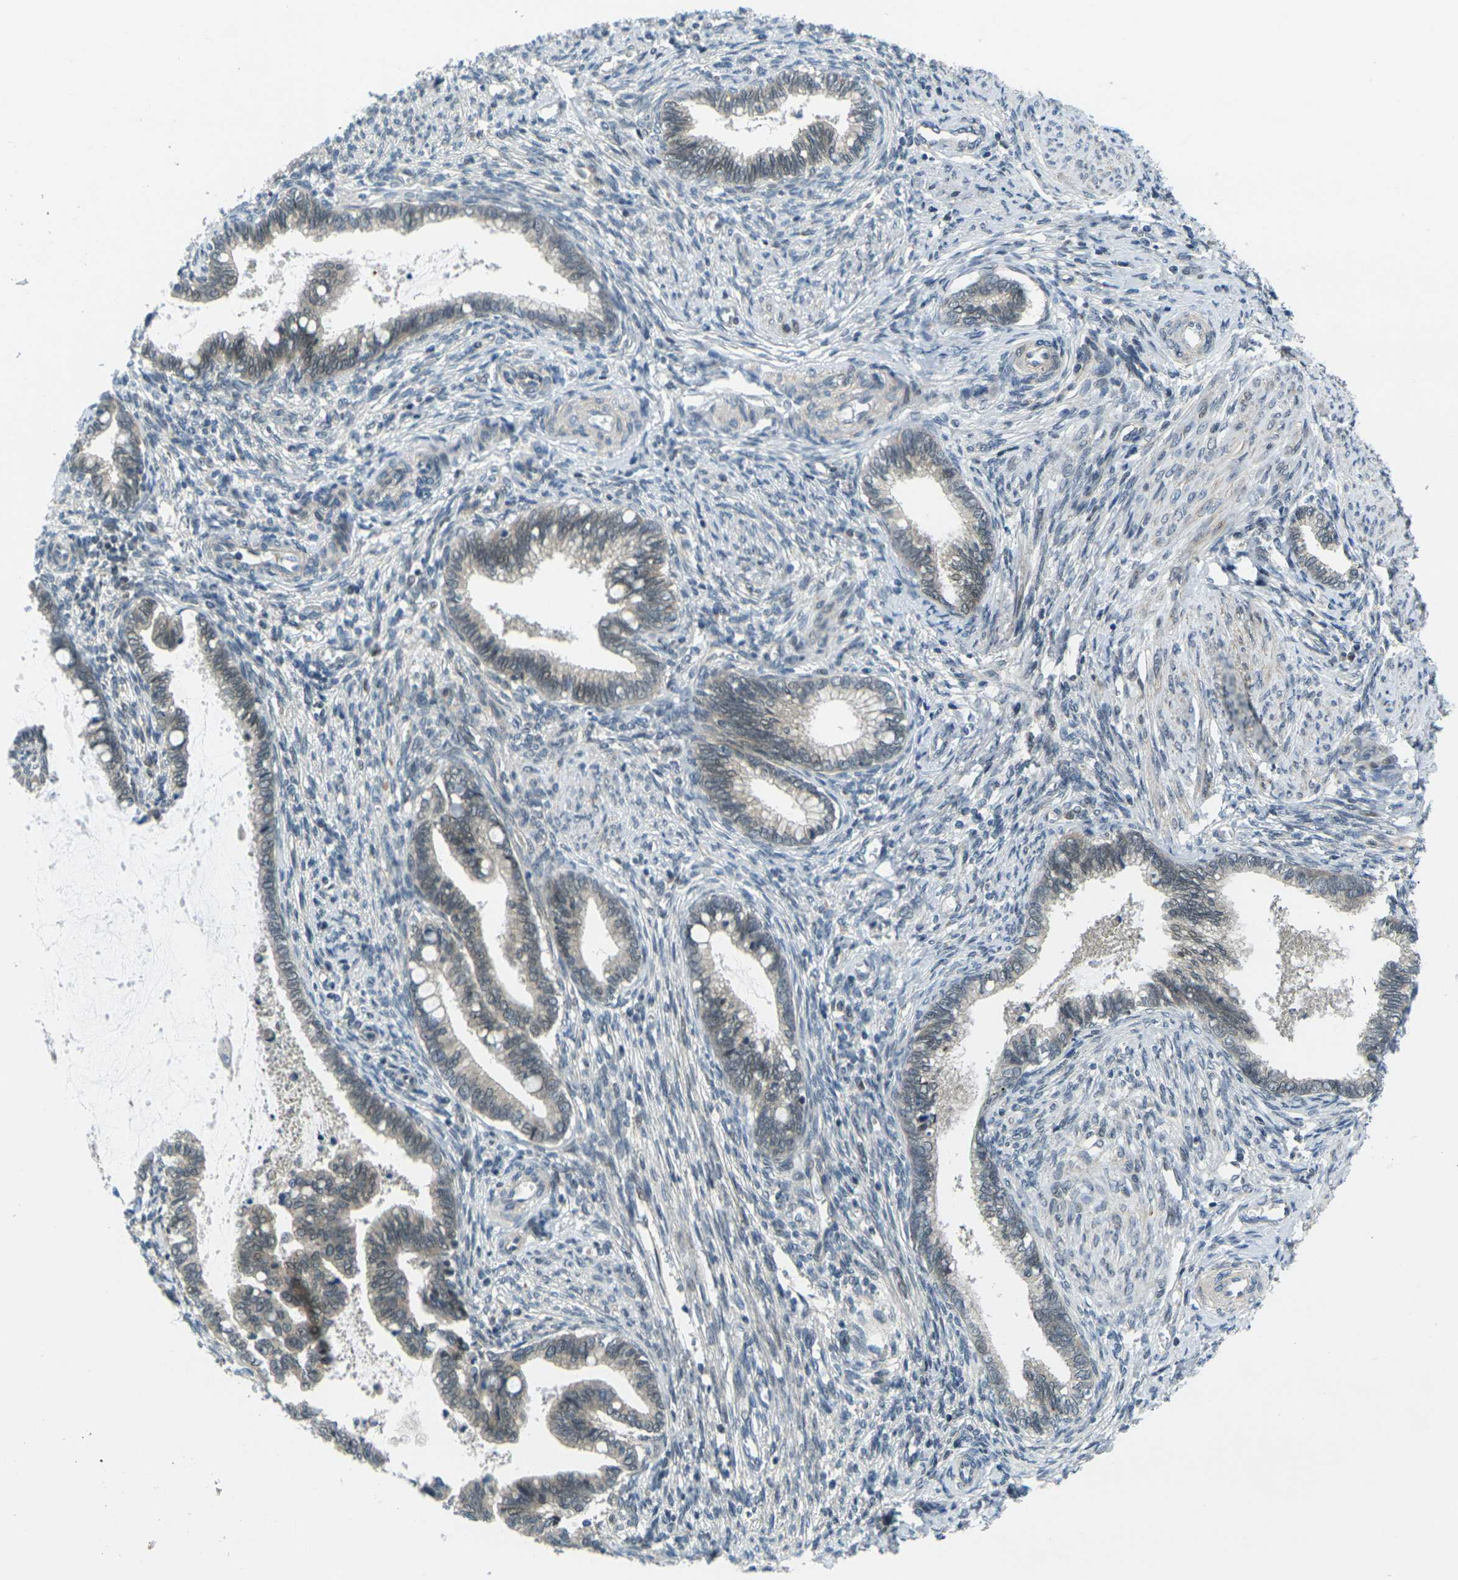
{"staining": {"intensity": "moderate", "quantity": "<25%", "location": "cytoplasmic/membranous"}, "tissue": "cervical cancer", "cell_type": "Tumor cells", "image_type": "cancer", "snomed": [{"axis": "morphology", "description": "Adenocarcinoma, NOS"}, {"axis": "topography", "description": "Cervix"}], "caption": "Immunohistochemistry (IHC) staining of adenocarcinoma (cervical), which reveals low levels of moderate cytoplasmic/membranous expression in about <25% of tumor cells indicating moderate cytoplasmic/membranous protein staining. The staining was performed using DAB (3,3'-diaminobenzidine) (brown) for protein detection and nuclei were counterstained in hematoxylin (blue).", "gene": "KCTD10", "patient": {"sex": "female", "age": 44}}